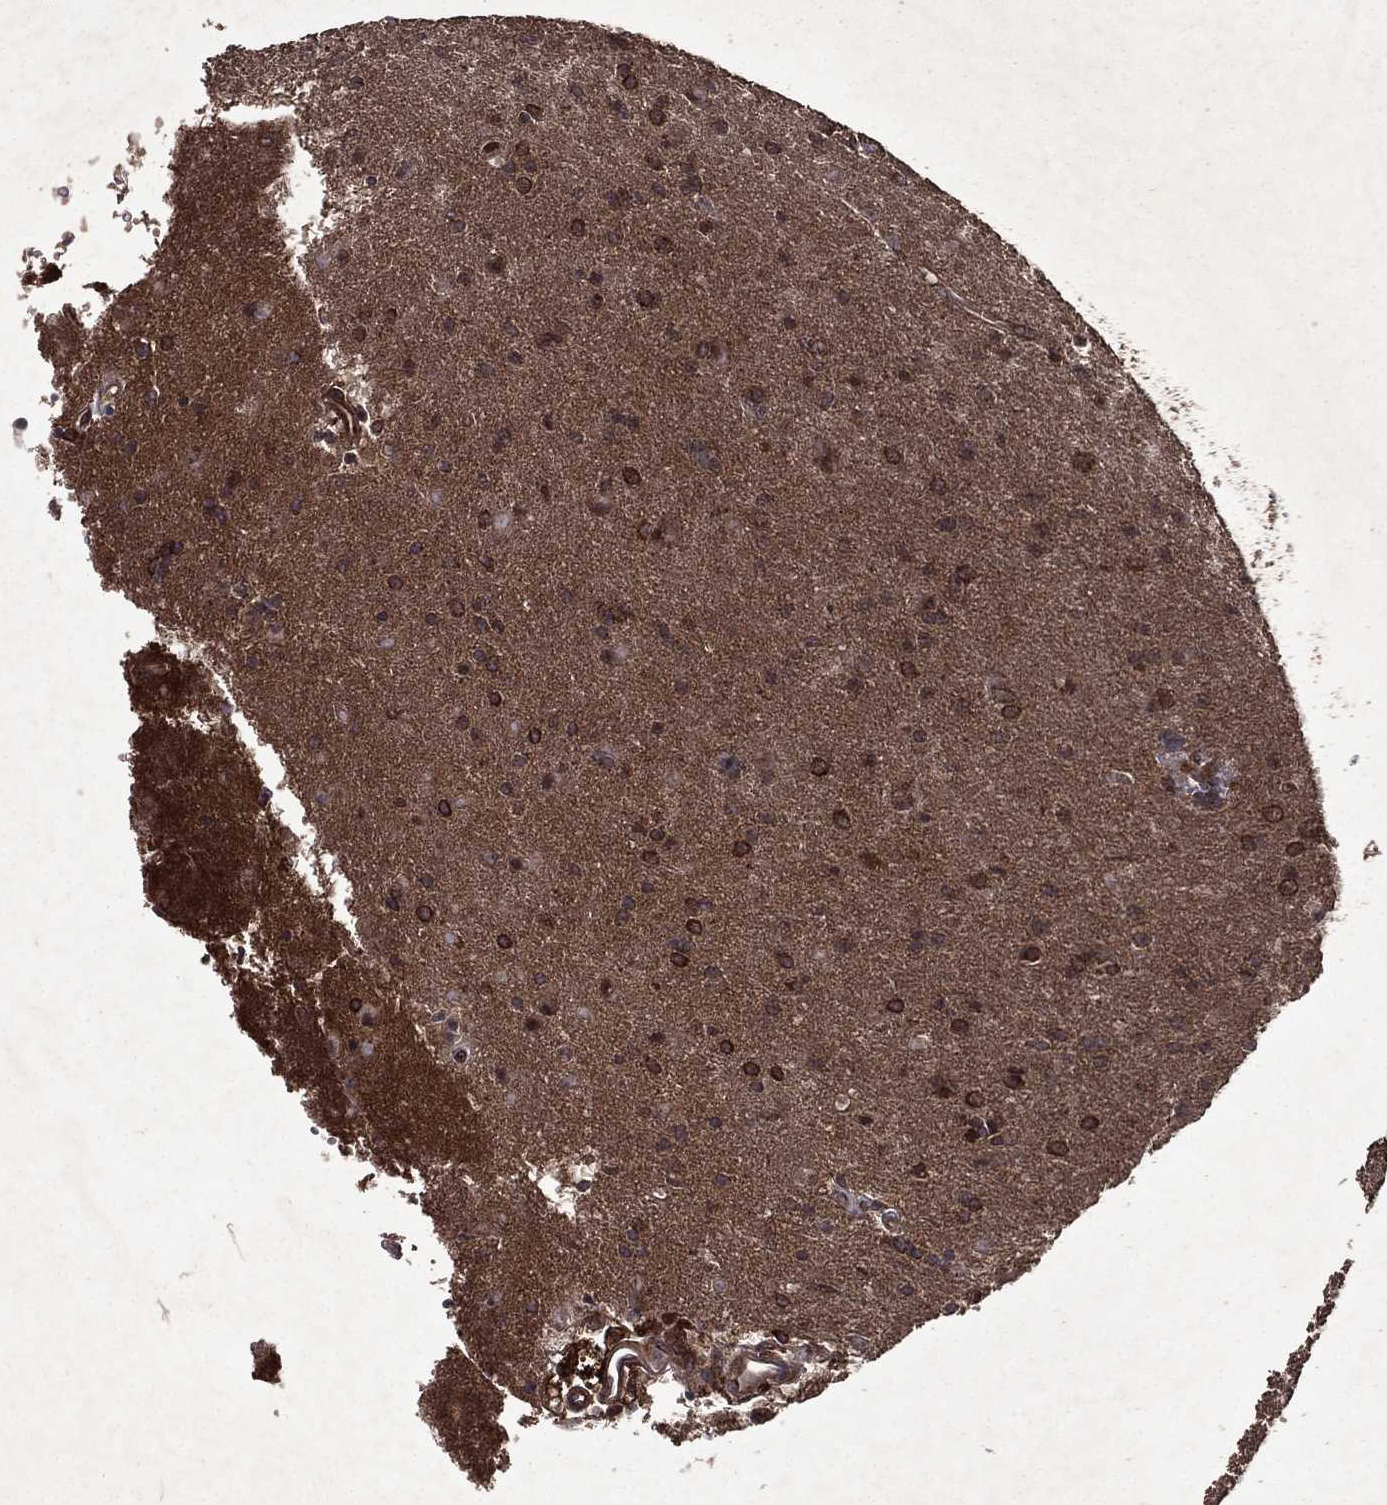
{"staining": {"intensity": "strong", "quantity": ">75%", "location": "cytoplasmic/membranous"}, "tissue": "glioma", "cell_type": "Tumor cells", "image_type": "cancer", "snomed": [{"axis": "morphology", "description": "Glioma, malignant, Low grade"}, {"axis": "topography", "description": "Brain"}], "caption": "IHC histopathology image of neoplastic tissue: glioma stained using IHC demonstrates high levels of strong protein expression localized specifically in the cytoplasmic/membranous of tumor cells, appearing as a cytoplasmic/membranous brown color.", "gene": "EIF2B4", "patient": {"sex": "male", "age": 58}}